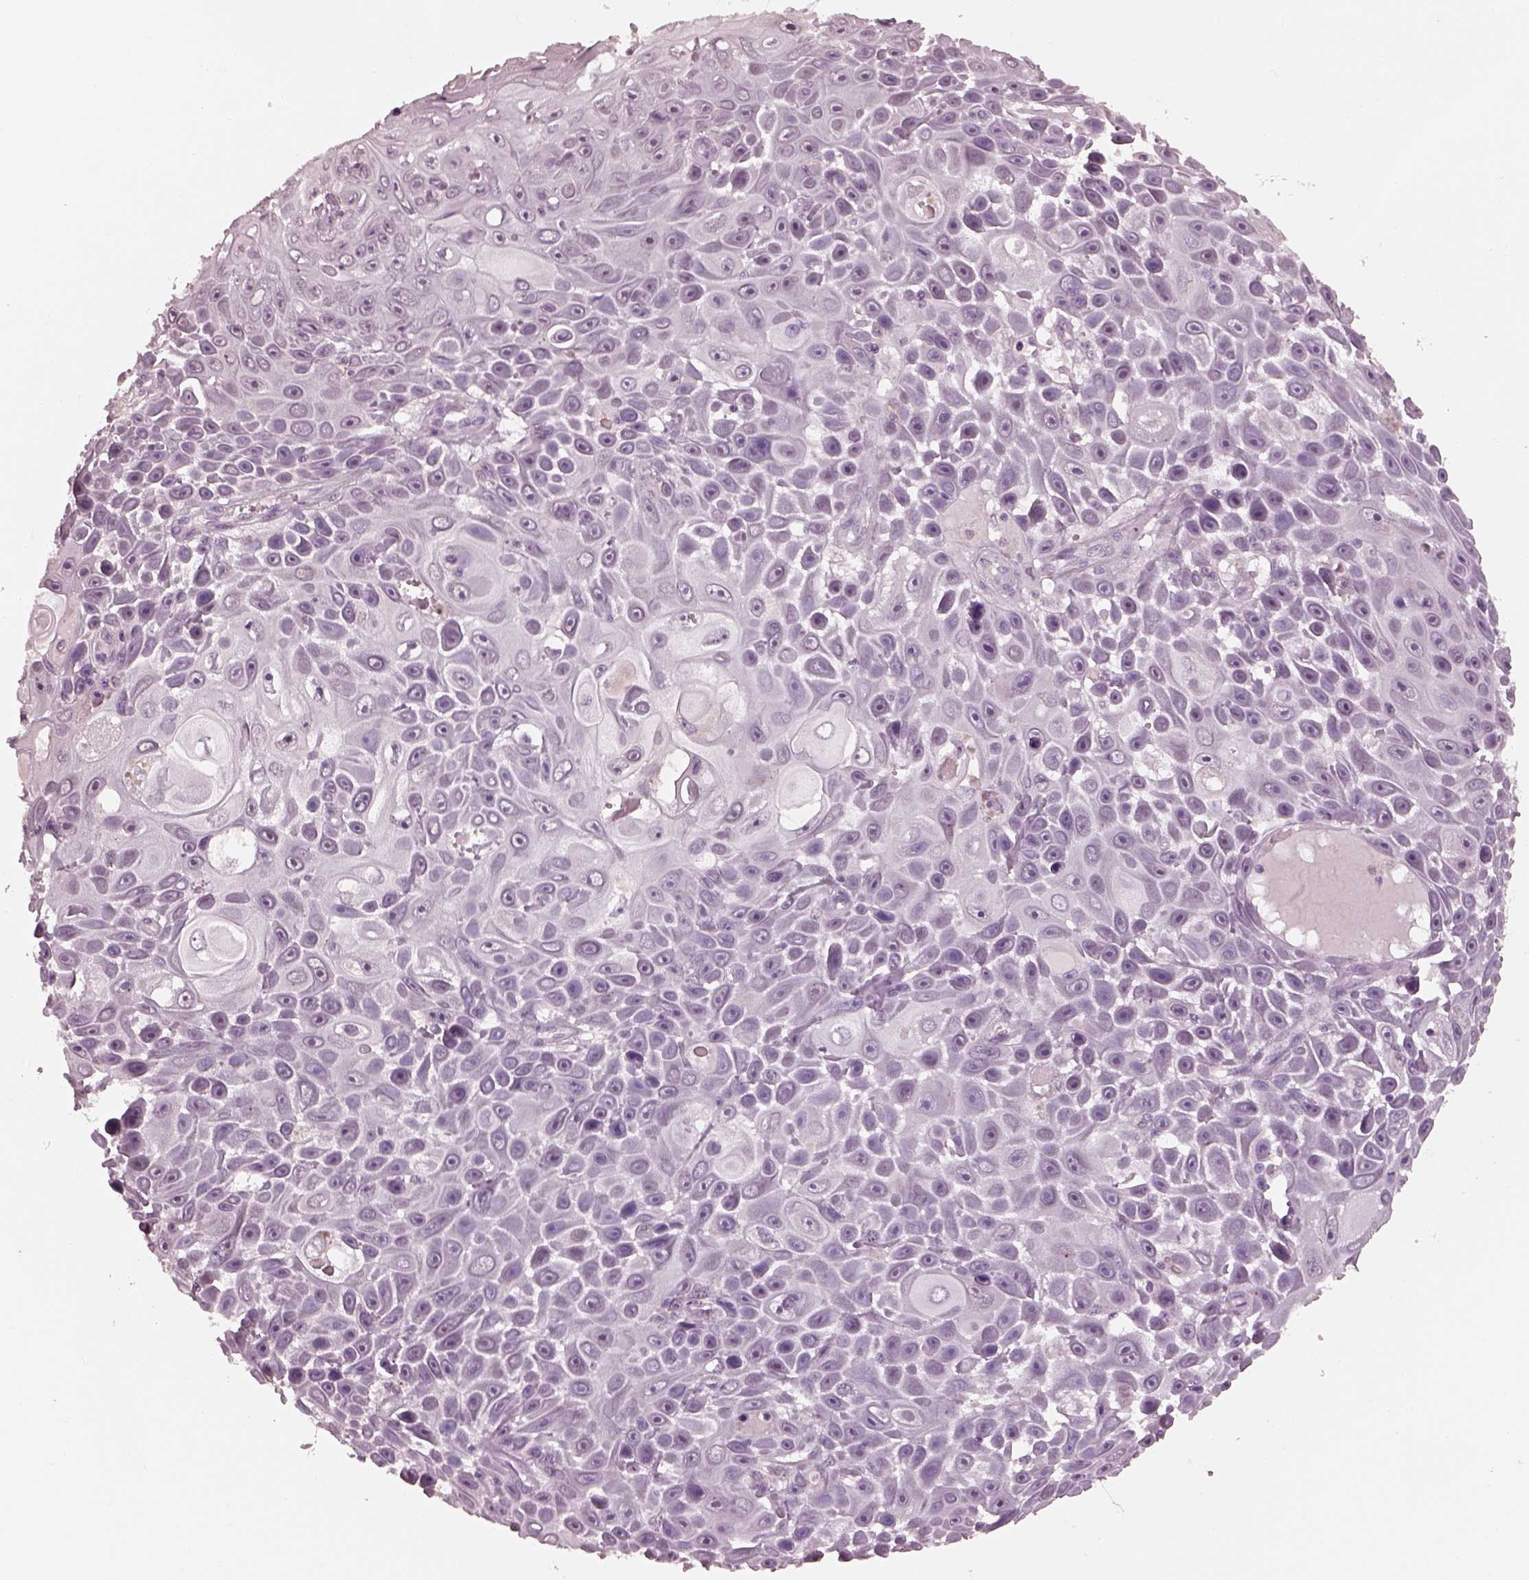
{"staining": {"intensity": "negative", "quantity": "none", "location": "none"}, "tissue": "skin cancer", "cell_type": "Tumor cells", "image_type": "cancer", "snomed": [{"axis": "morphology", "description": "Squamous cell carcinoma, NOS"}, {"axis": "topography", "description": "Skin"}], "caption": "Image shows no protein staining in tumor cells of skin squamous cell carcinoma tissue.", "gene": "TSKS", "patient": {"sex": "male", "age": 82}}